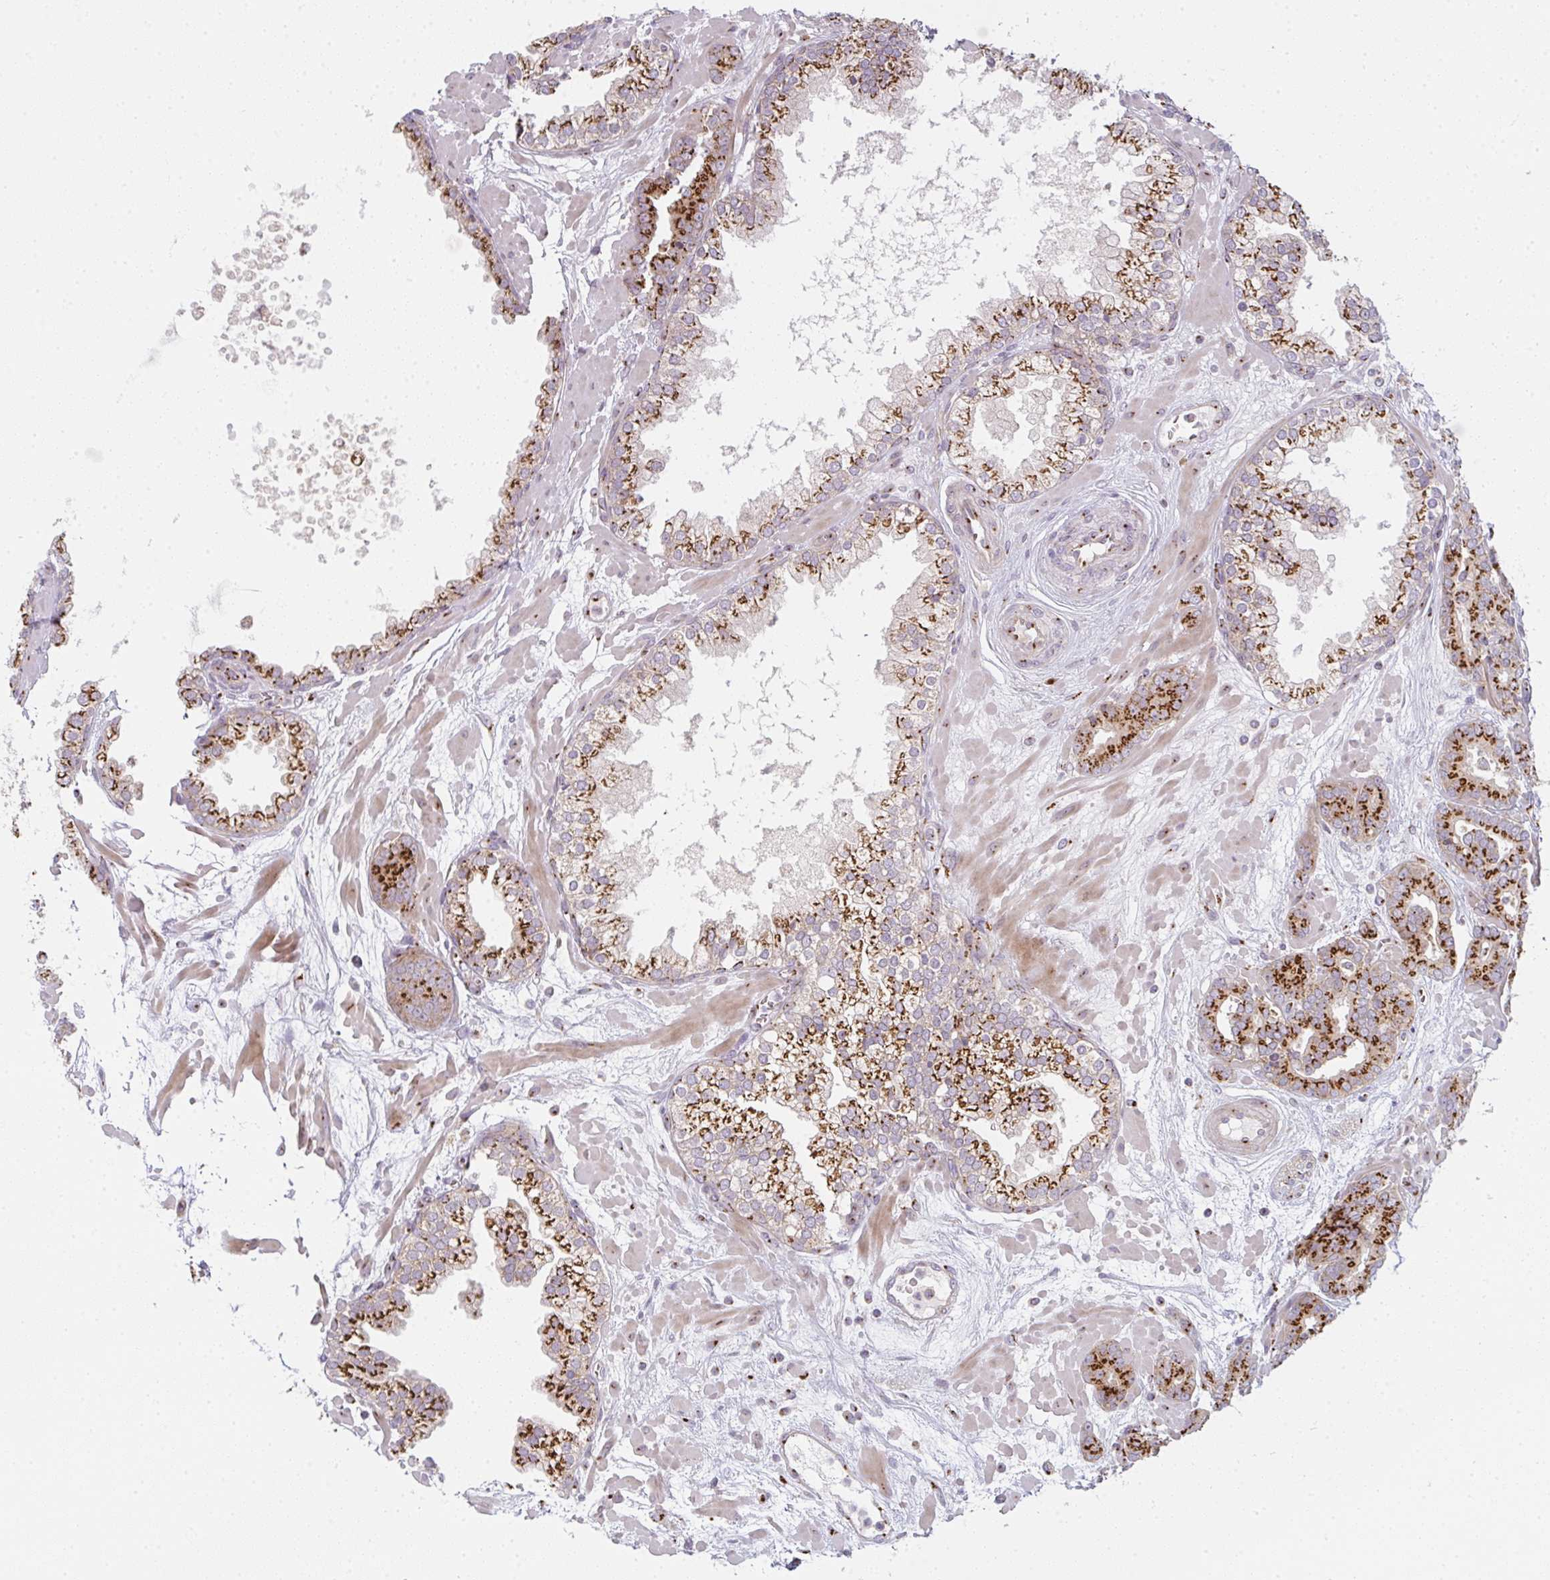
{"staining": {"intensity": "strong", "quantity": ">75%", "location": "cytoplasmic/membranous"}, "tissue": "prostate cancer", "cell_type": "Tumor cells", "image_type": "cancer", "snomed": [{"axis": "morphology", "description": "Adenocarcinoma, High grade"}, {"axis": "topography", "description": "Prostate"}], "caption": "Strong cytoplasmic/membranous positivity is appreciated in about >75% of tumor cells in prostate cancer (adenocarcinoma (high-grade)).", "gene": "GVQW3", "patient": {"sex": "male", "age": 66}}